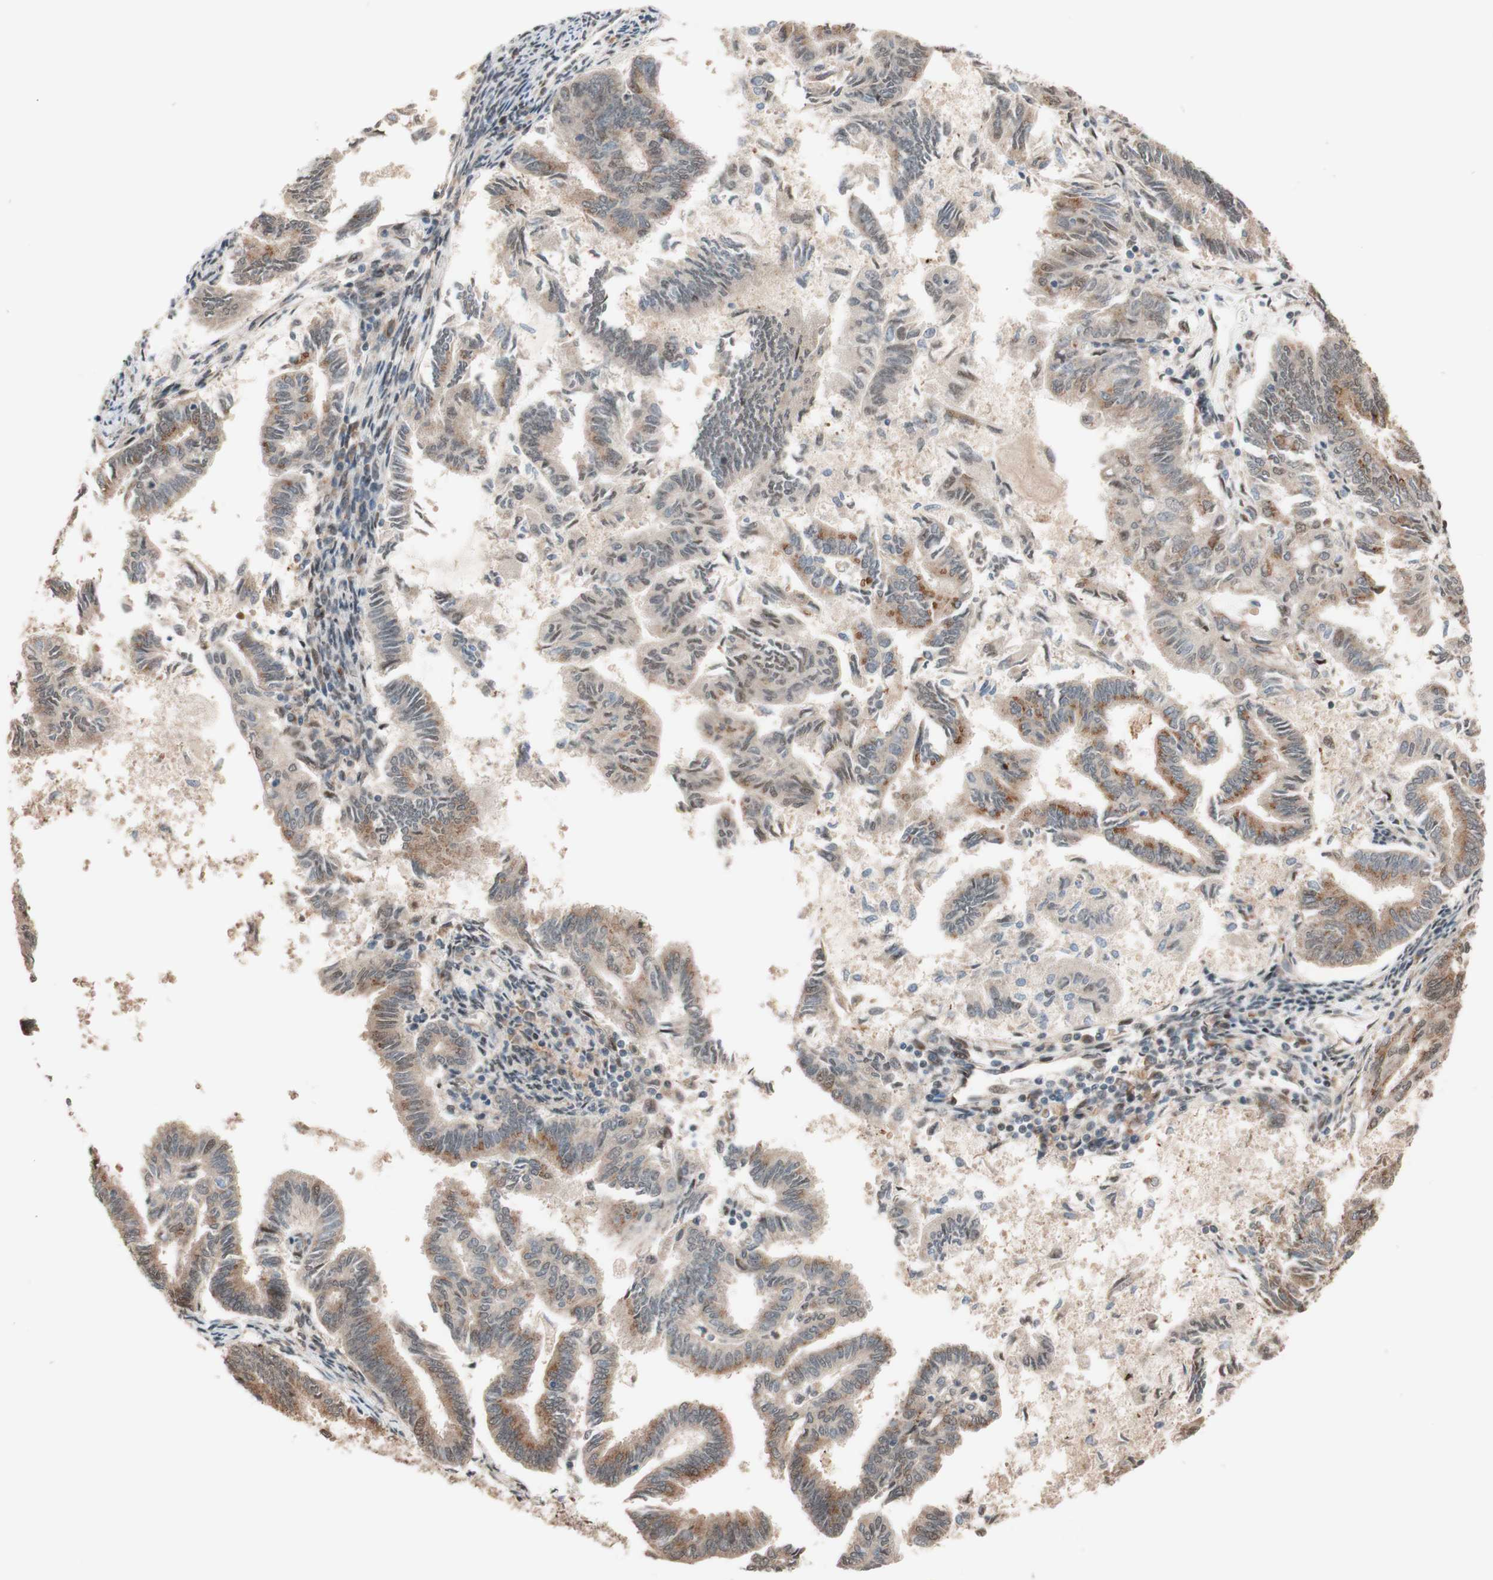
{"staining": {"intensity": "weak", "quantity": "25%-75%", "location": "cytoplasmic/membranous"}, "tissue": "endometrial cancer", "cell_type": "Tumor cells", "image_type": "cancer", "snomed": [{"axis": "morphology", "description": "Adenocarcinoma, NOS"}, {"axis": "topography", "description": "Endometrium"}], "caption": "Immunohistochemical staining of endometrial adenocarcinoma shows low levels of weak cytoplasmic/membranous protein expression in about 25%-75% of tumor cells. (DAB (3,3'-diaminobenzidine) IHC, brown staining for protein, blue staining for nuclei).", "gene": "CCNC", "patient": {"sex": "female", "age": 86}}